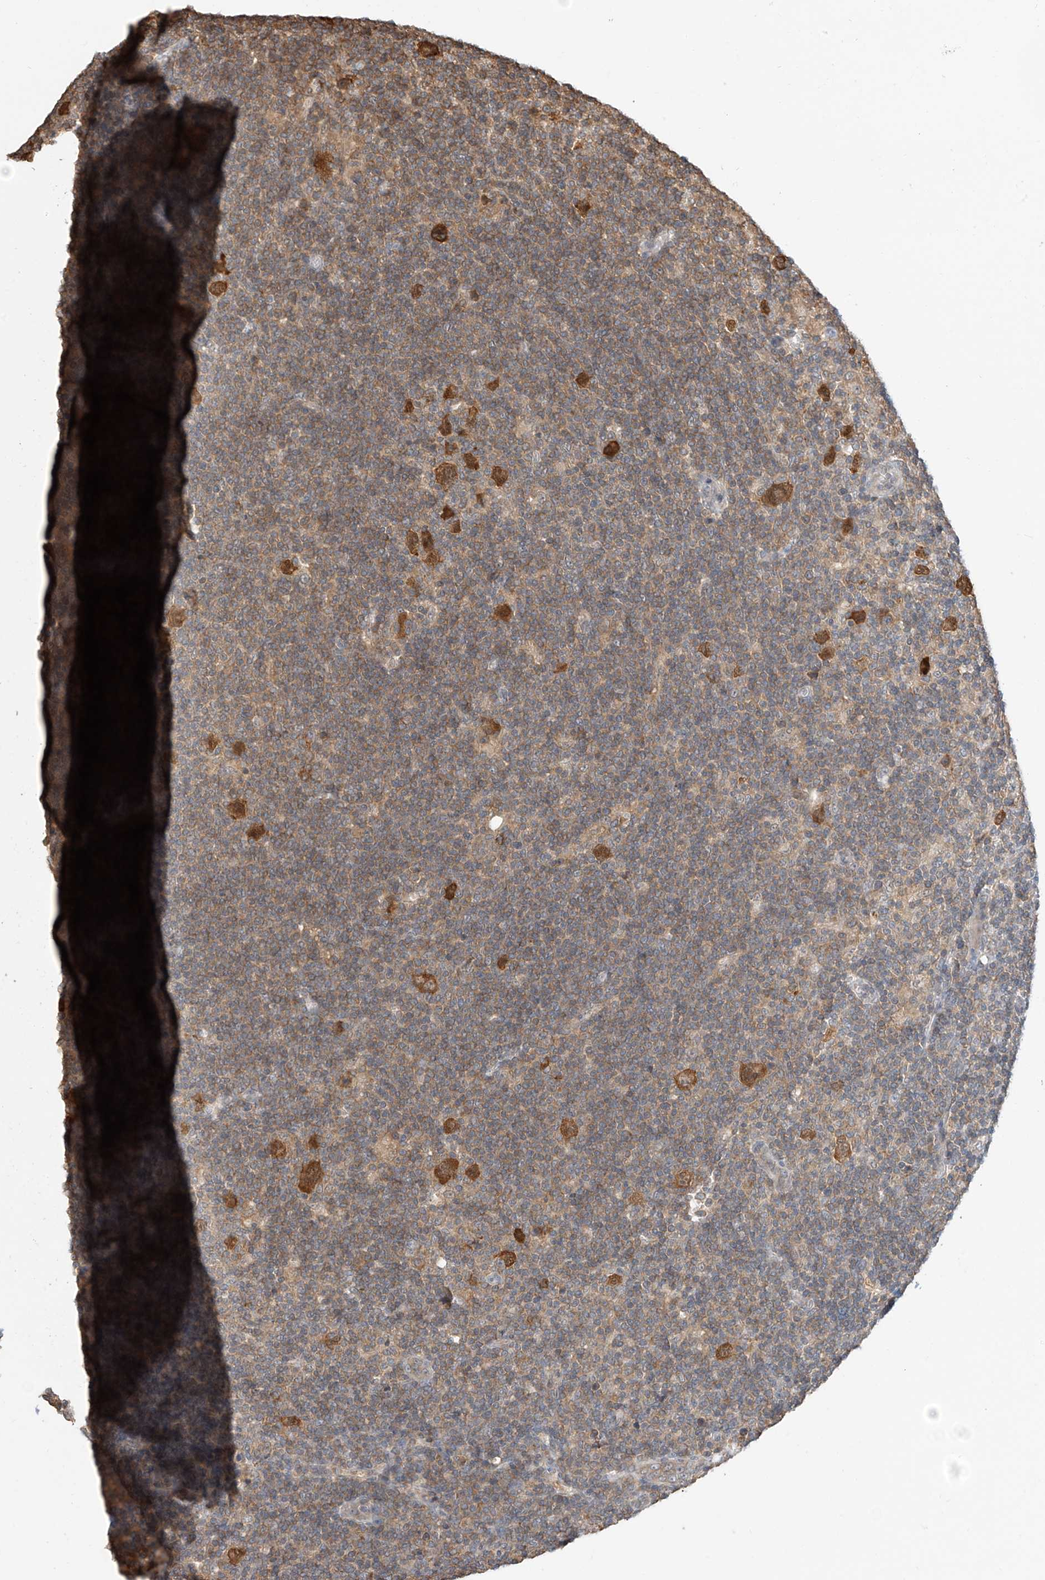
{"staining": {"intensity": "strong", "quantity": ">75%", "location": "cytoplasmic/membranous"}, "tissue": "lymphoma", "cell_type": "Tumor cells", "image_type": "cancer", "snomed": [{"axis": "morphology", "description": "Hodgkin's disease, NOS"}, {"axis": "topography", "description": "Lymph node"}], "caption": "Tumor cells reveal strong cytoplasmic/membranous expression in about >75% of cells in lymphoma.", "gene": "PPA2", "patient": {"sex": "female", "age": 57}}